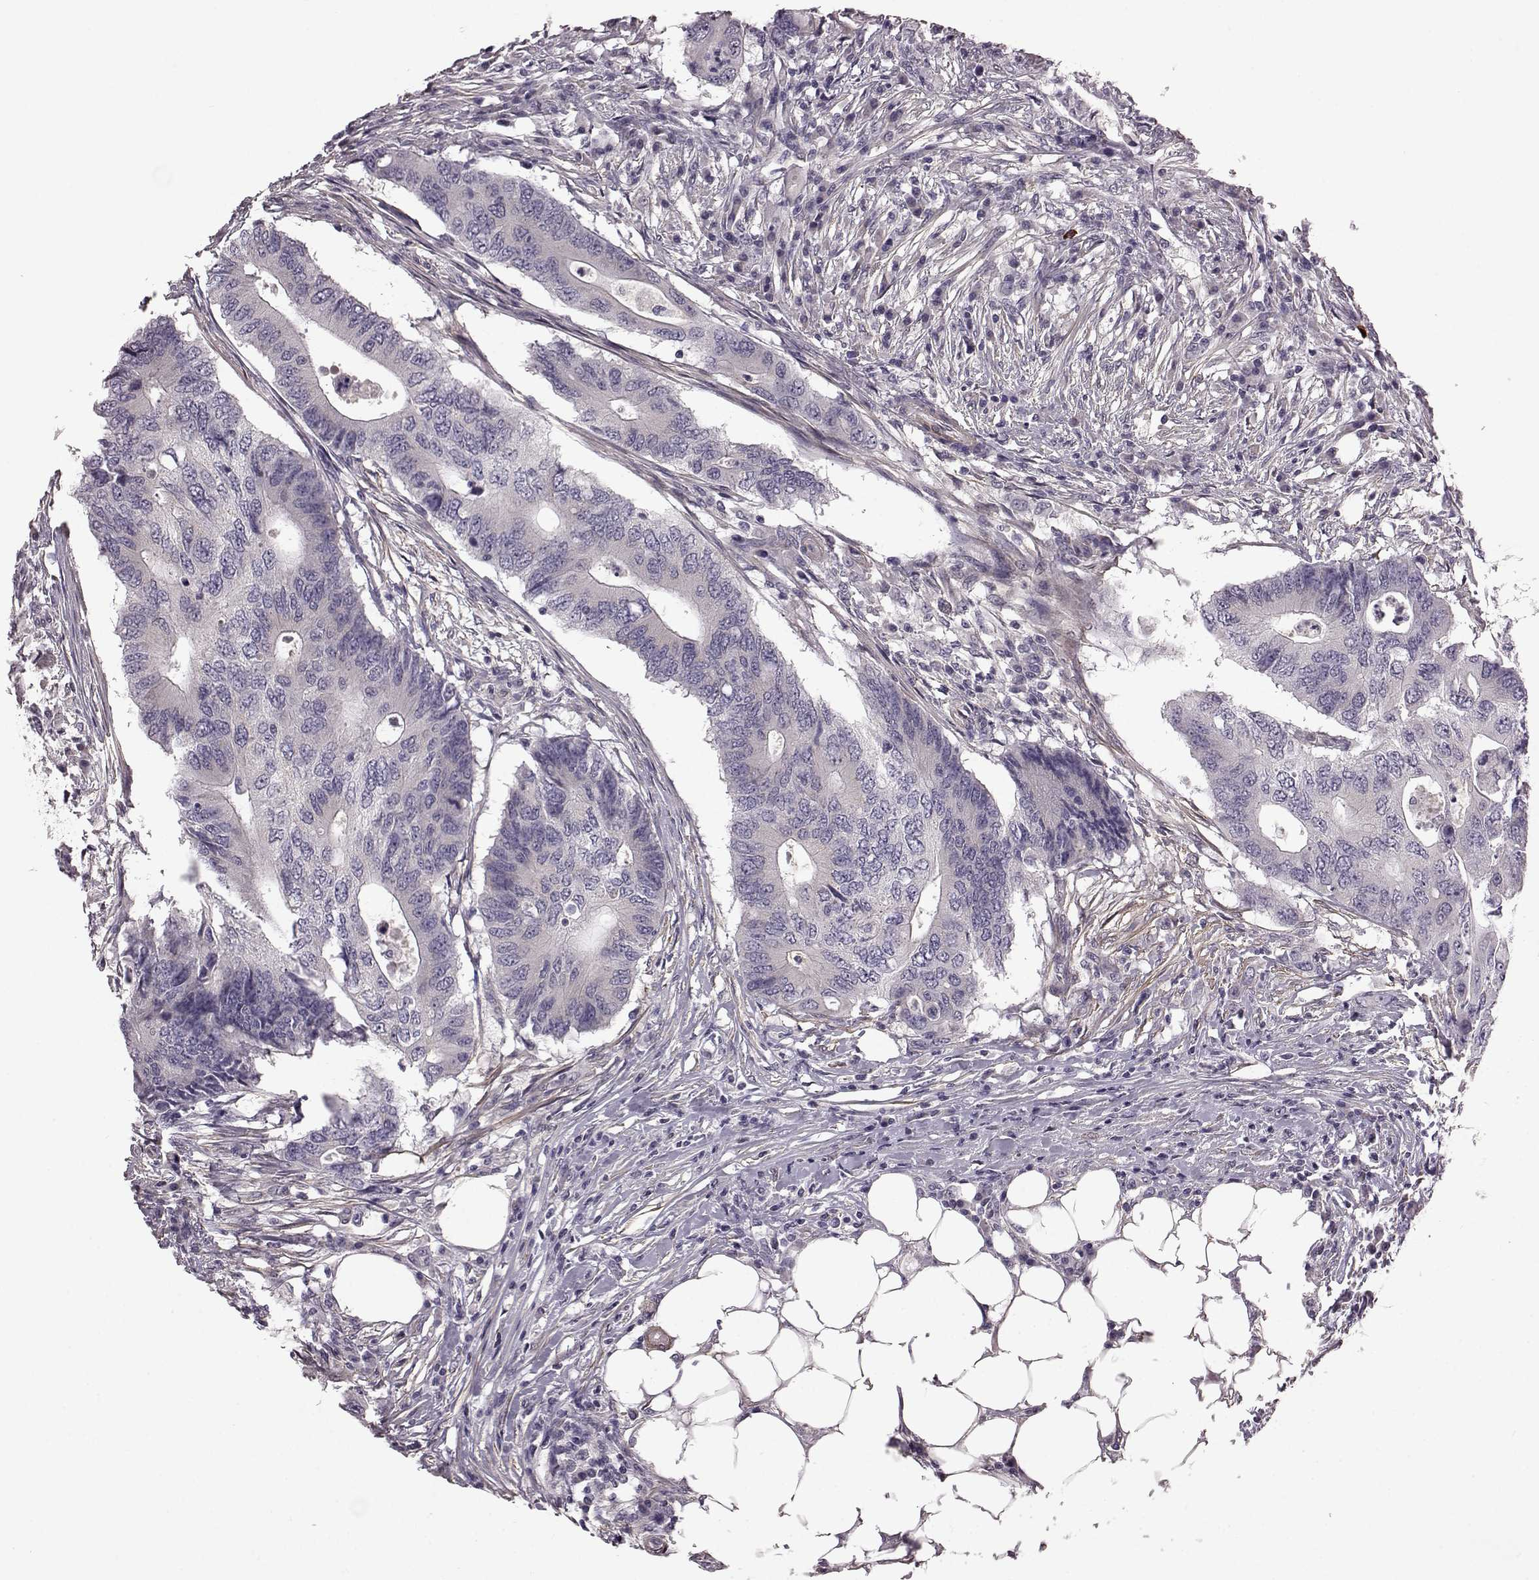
{"staining": {"intensity": "negative", "quantity": "none", "location": "none"}, "tissue": "colorectal cancer", "cell_type": "Tumor cells", "image_type": "cancer", "snomed": [{"axis": "morphology", "description": "Adenocarcinoma, NOS"}, {"axis": "topography", "description": "Colon"}], "caption": "Immunohistochemistry (IHC) image of human colorectal cancer stained for a protein (brown), which exhibits no positivity in tumor cells.", "gene": "GRK1", "patient": {"sex": "male", "age": 71}}